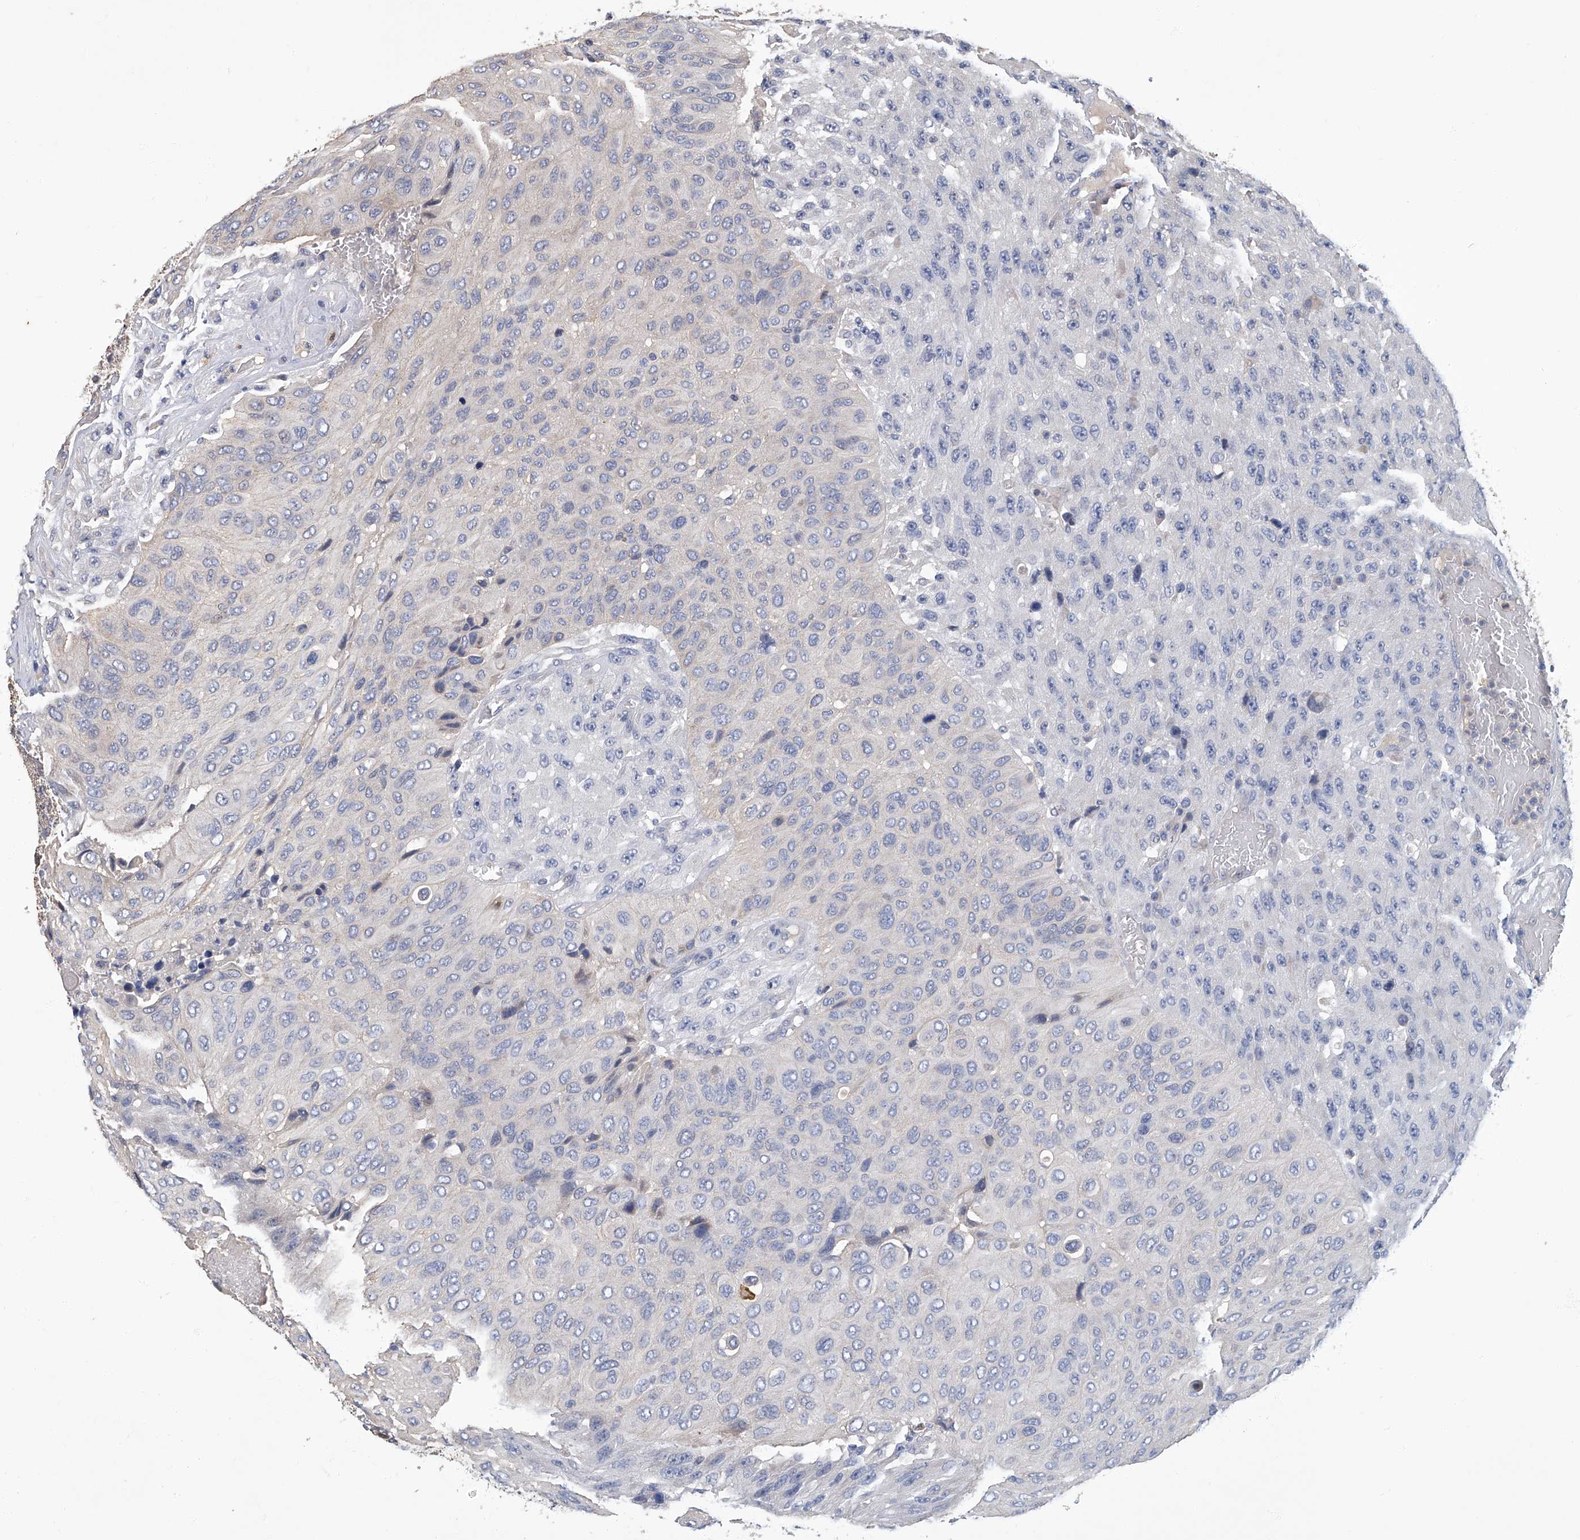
{"staining": {"intensity": "negative", "quantity": "none", "location": "none"}, "tissue": "urothelial cancer", "cell_type": "Tumor cells", "image_type": "cancer", "snomed": [{"axis": "morphology", "description": "Urothelial carcinoma, High grade"}, {"axis": "topography", "description": "Urinary bladder"}], "caption": "The image exhibits no staining of tumor cells in urothelial cancer. (Stains: DAB IHC with hematoxylin counter stain, Microscopy: brightfield microscopy at high magnification).", "gene": "TGFBR1", "patient": {"sex": "male", "age": 66}}